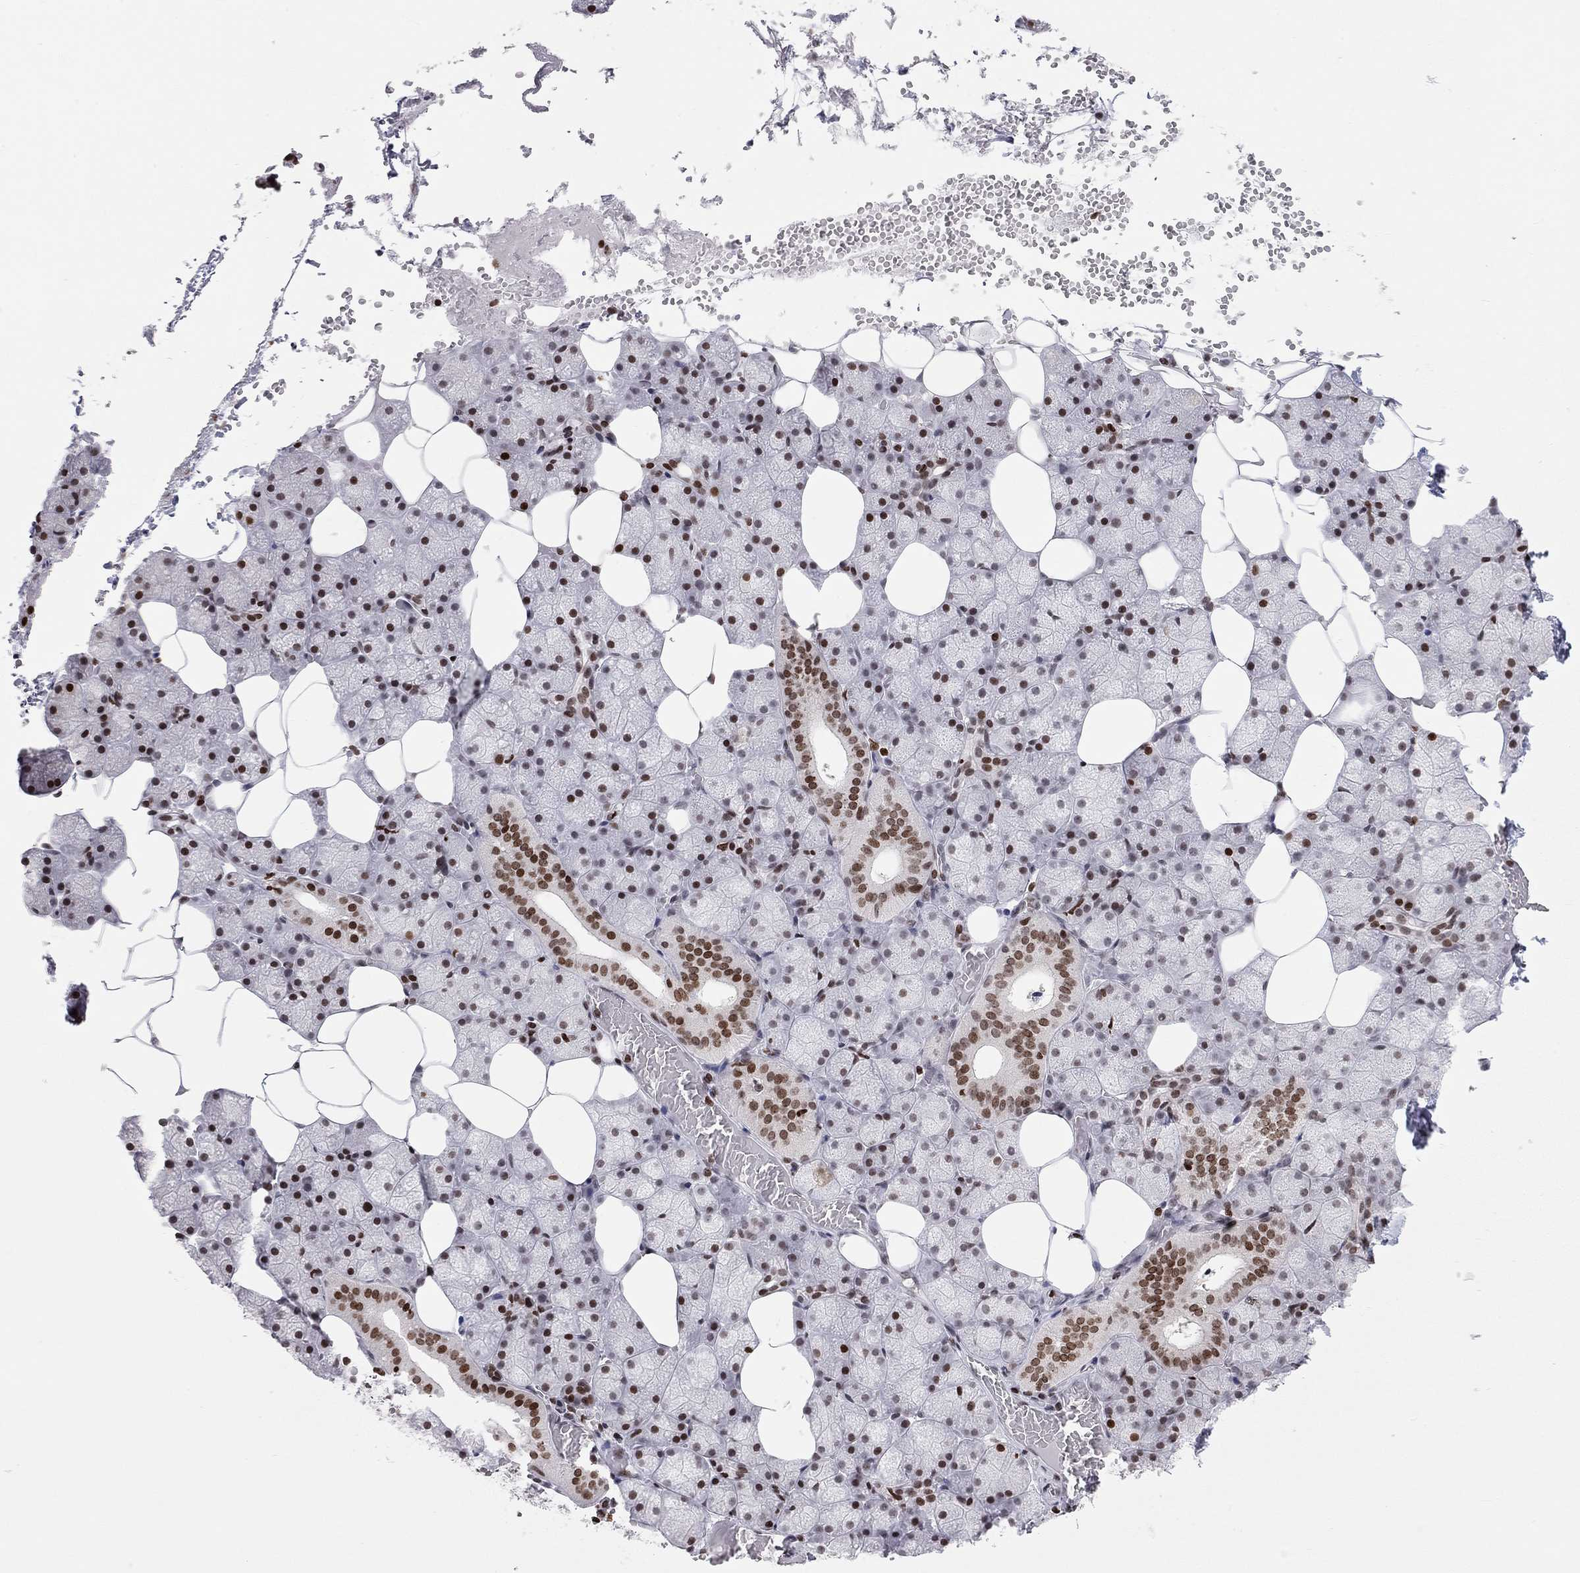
{"staining": {"intensity": "strong", "quantity": "<25%", "location": "nuclear"}, "tissue": "salivary gland", "cell_type": "Glandular cells", "image_type": "normal", "snomed": [{"axis": "morphology", "description": "Normal tissue, NOS"}, {"axis": "topography", "description": "Salivary gland"}], "caption": "The photomicrograph demonstrates staining of unremarkable salivary gland, revealing strong nuclear protein expression (brown color) within glandular cells. Using DAB (3,3'-diaminobenzidine) (brown) and hematoxylin (blue) stains, captured at high magnification using brightfield microscopy.", "gene": "H2AX", "patient": {"sex": "male", "age": 38}}